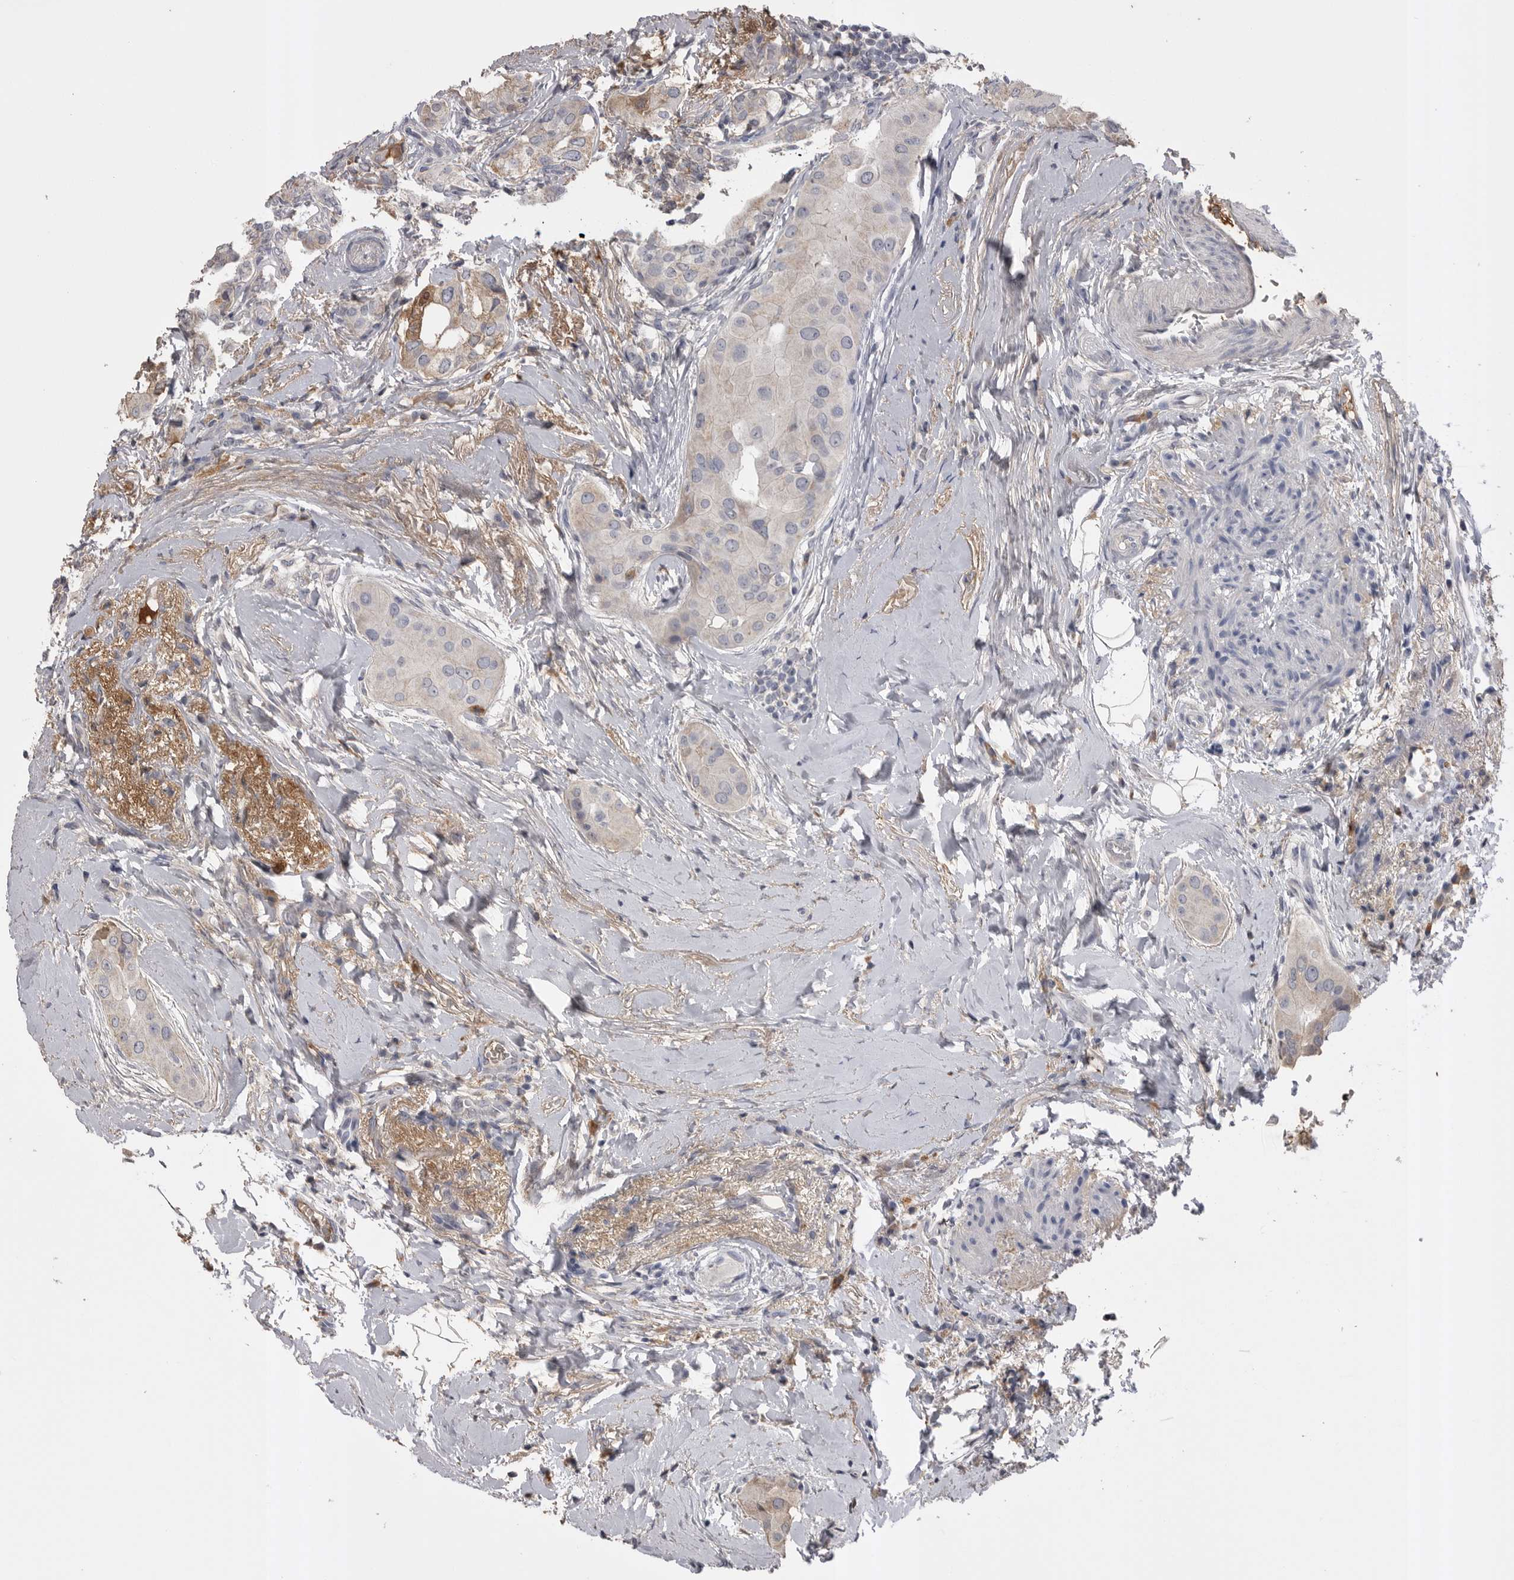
{"staining": {"intensity": "negative", "quantity": "none", "location": "none"}, "tissue": "thyroid cancer", "cell_type": "Tumor cells", "image_type": "cancer", "snomed": [{"axis": "morphology", "description": "Papillary adenocarcinoma, NOS"}, {"axis": "topography", "description": "Thyroid gland"}], "caption": "High power microscopy histopathology image of an IHC photomicrograph of thyroid papillary adenocarcinoma, revealing no significant positivity in tumor cells.", "gene": "AHSG", "patient": {"sex": "male", "age": 33}}